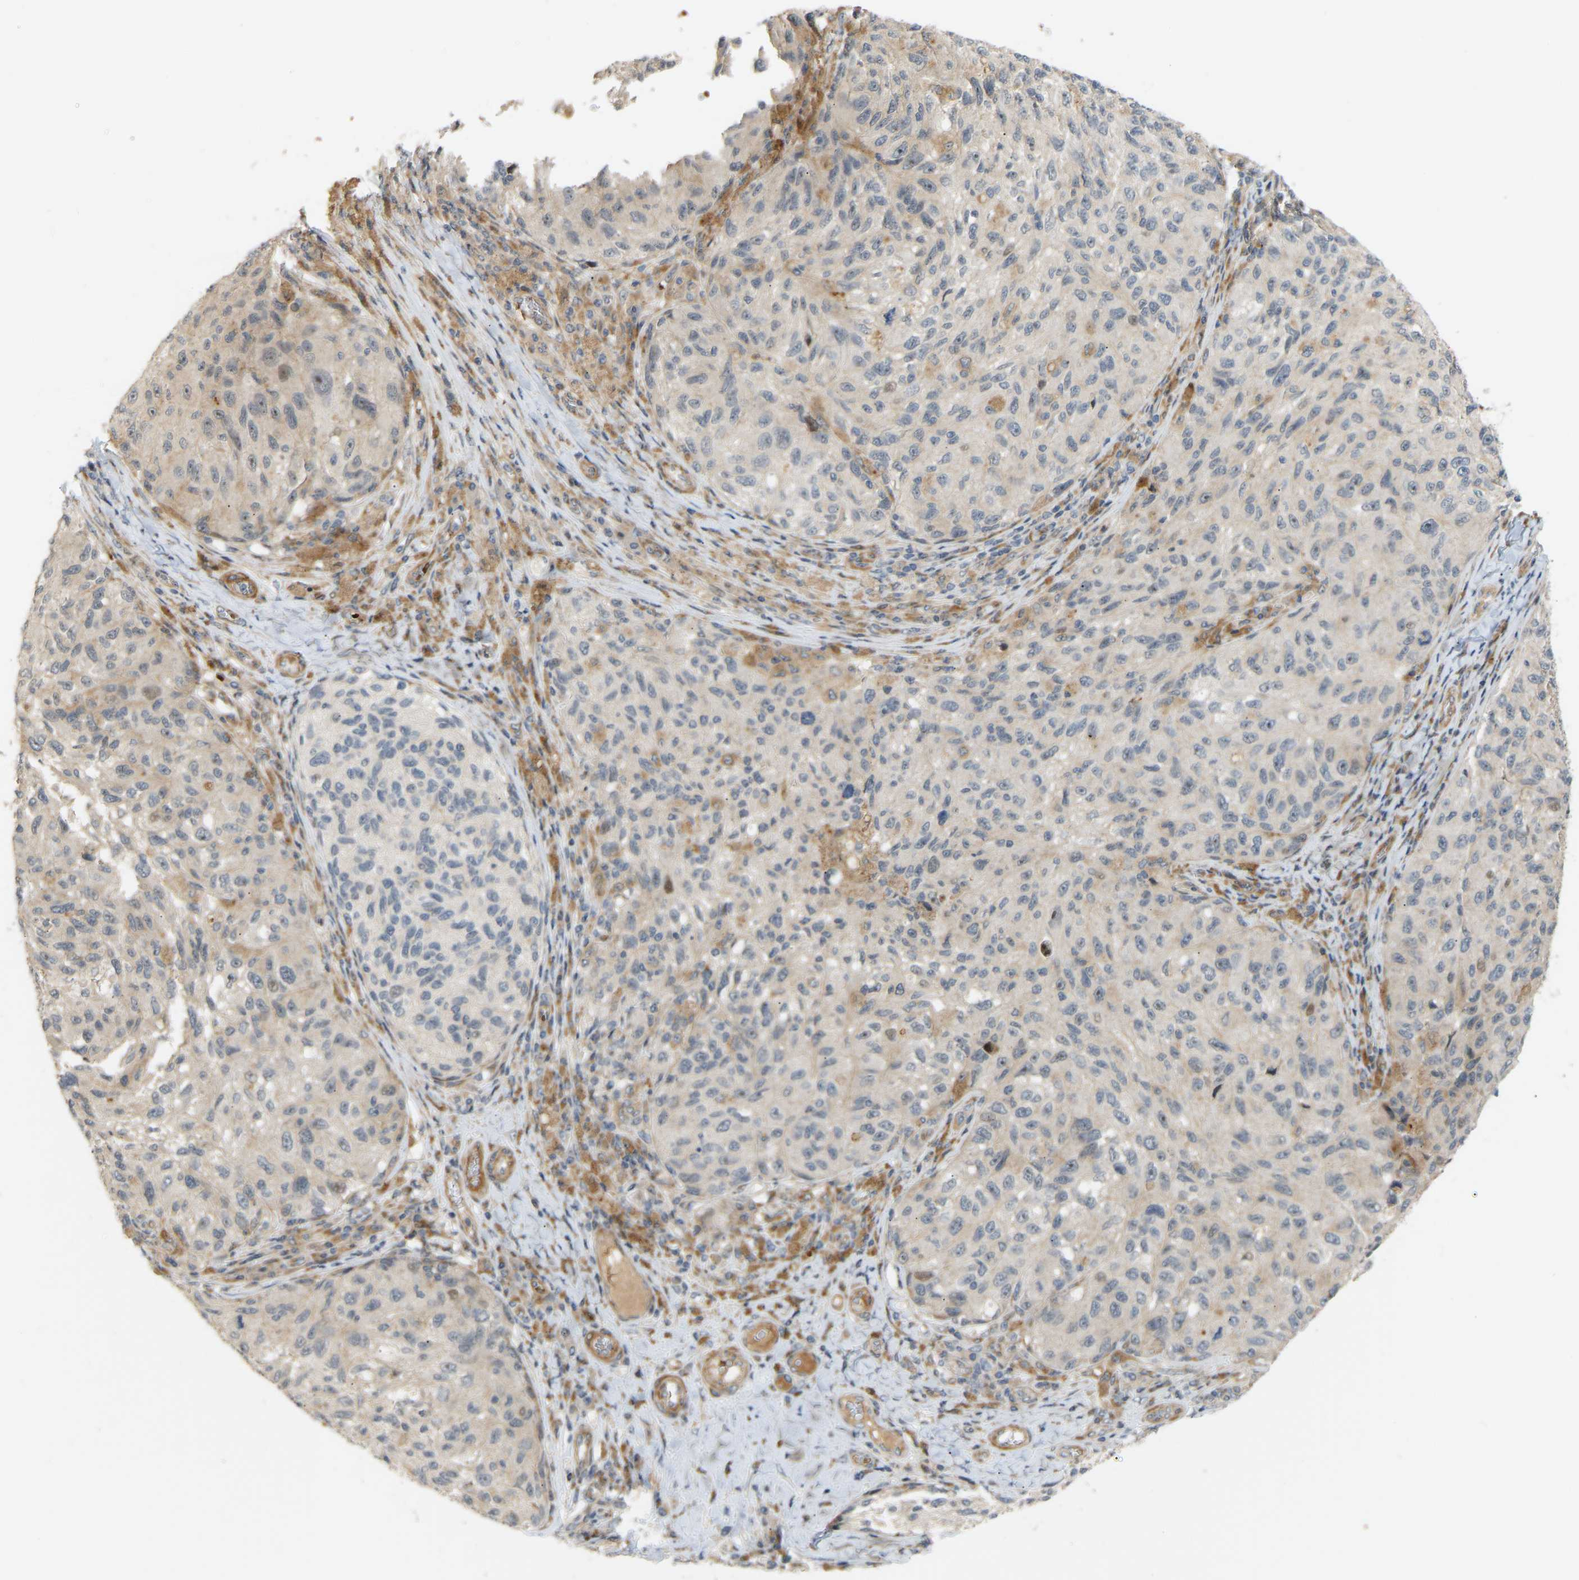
{"staining": {"intensity": "negative", "quantity": "none", "location": "none"}, "tissue": "melanoma", "cell_type": "Tumor cells", "image_type": "cancer", "snomed": [{"axis": "morphology", "description": "Malignant melanoma, NOS"}, {"axis": "topography", "description": "Skin"}], "caption": "Malignant melanoma stained for a protein using IHC shows no positivity tumor cells.", "gene": "POGLUT2", "patient": {"sex": "female", "age": 73}}